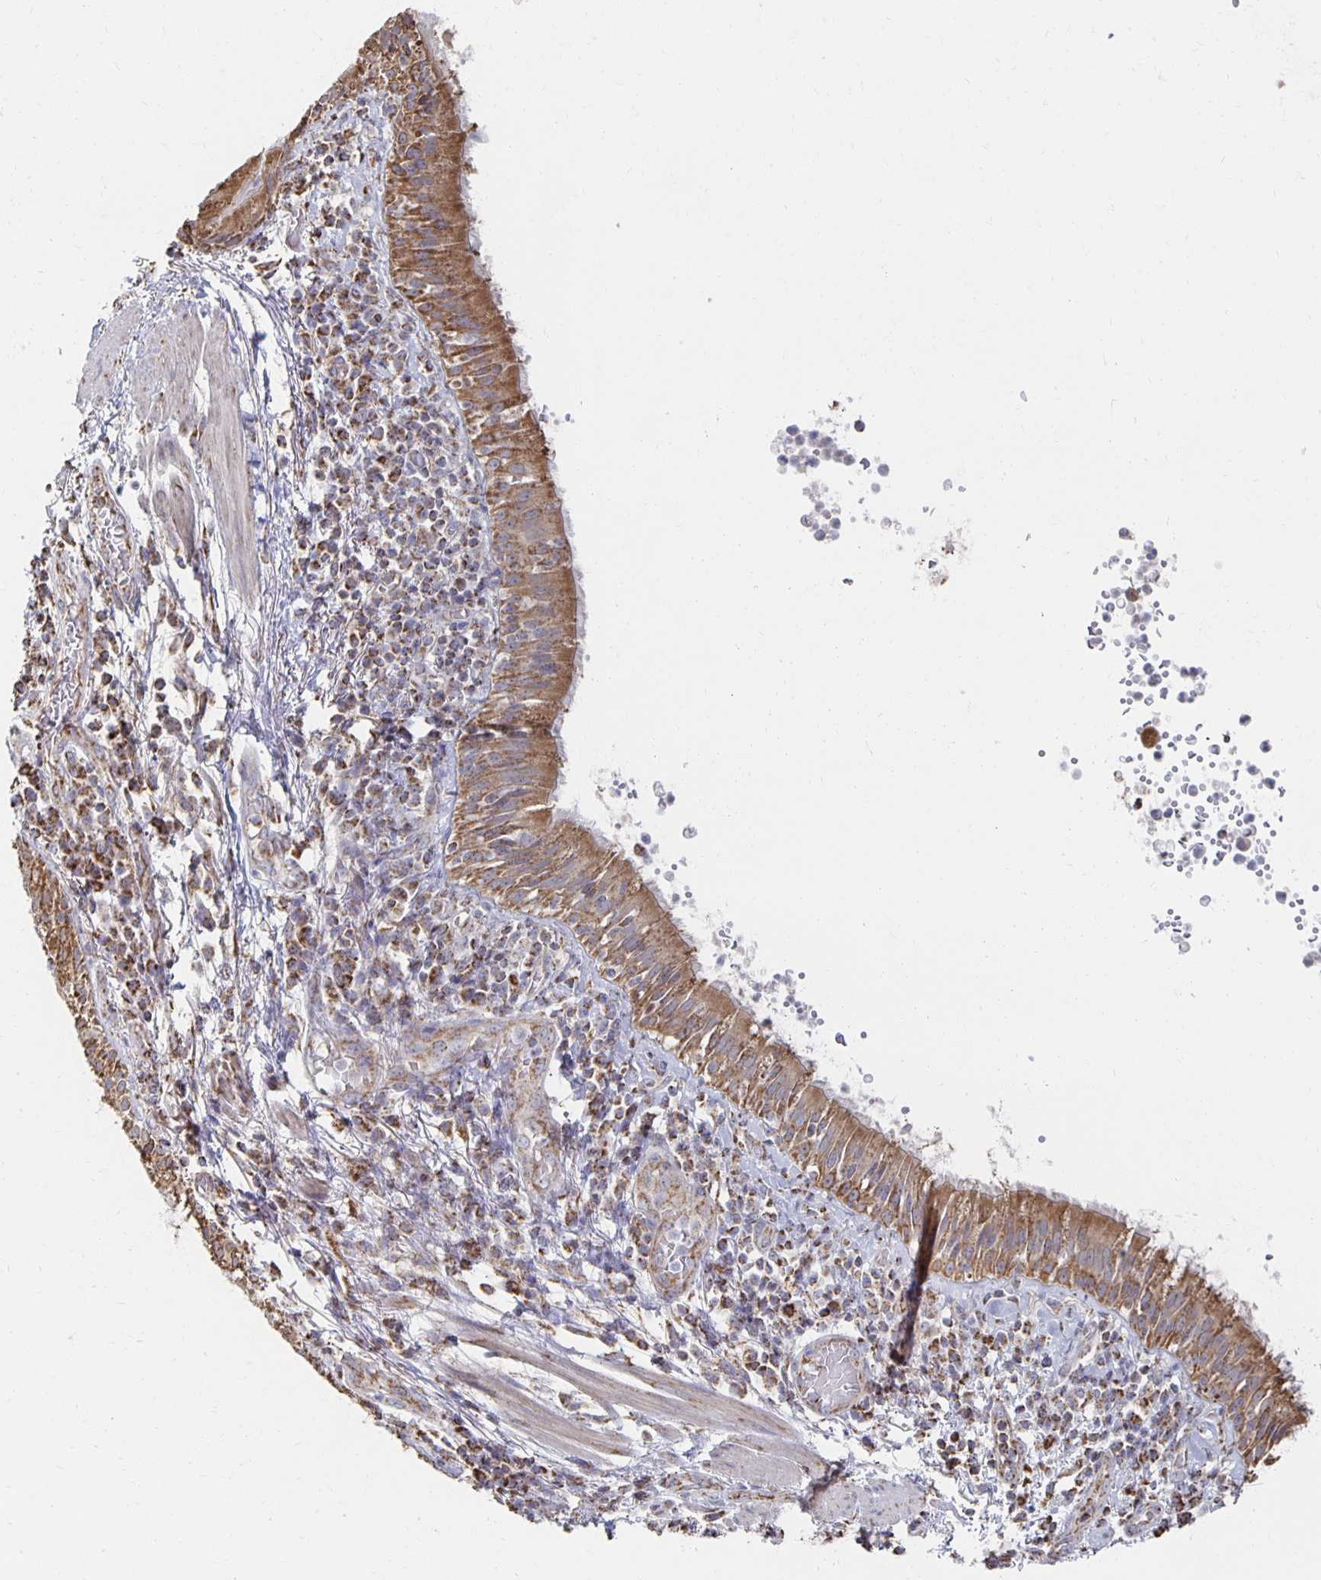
{"staining": {"intensity": "moderate", "quantity": ">75%", "location": "cytoplasmic/membranous"}, "tissue": "bronchus", "cell_type": "Respiratory epithelial cells", "image_type": "normal", "snomed": [{"axis": "morphology", "description": "Normal tissue, NOS"}, {"axis": "topography", "description": "Cartilage tissue"}, {"axis": "topography", "description": "Bronchus"}], "caption": "A medium amount of moderate cytoplasmic/membranous positivity is identified in approximately >75% of respiratory epithelial cells in normal bronchus. The protein is shown in brown color, while the nuclei are stained blue.", "gene": "NKX2", "patient": {"sex": "male", "age": 56}}